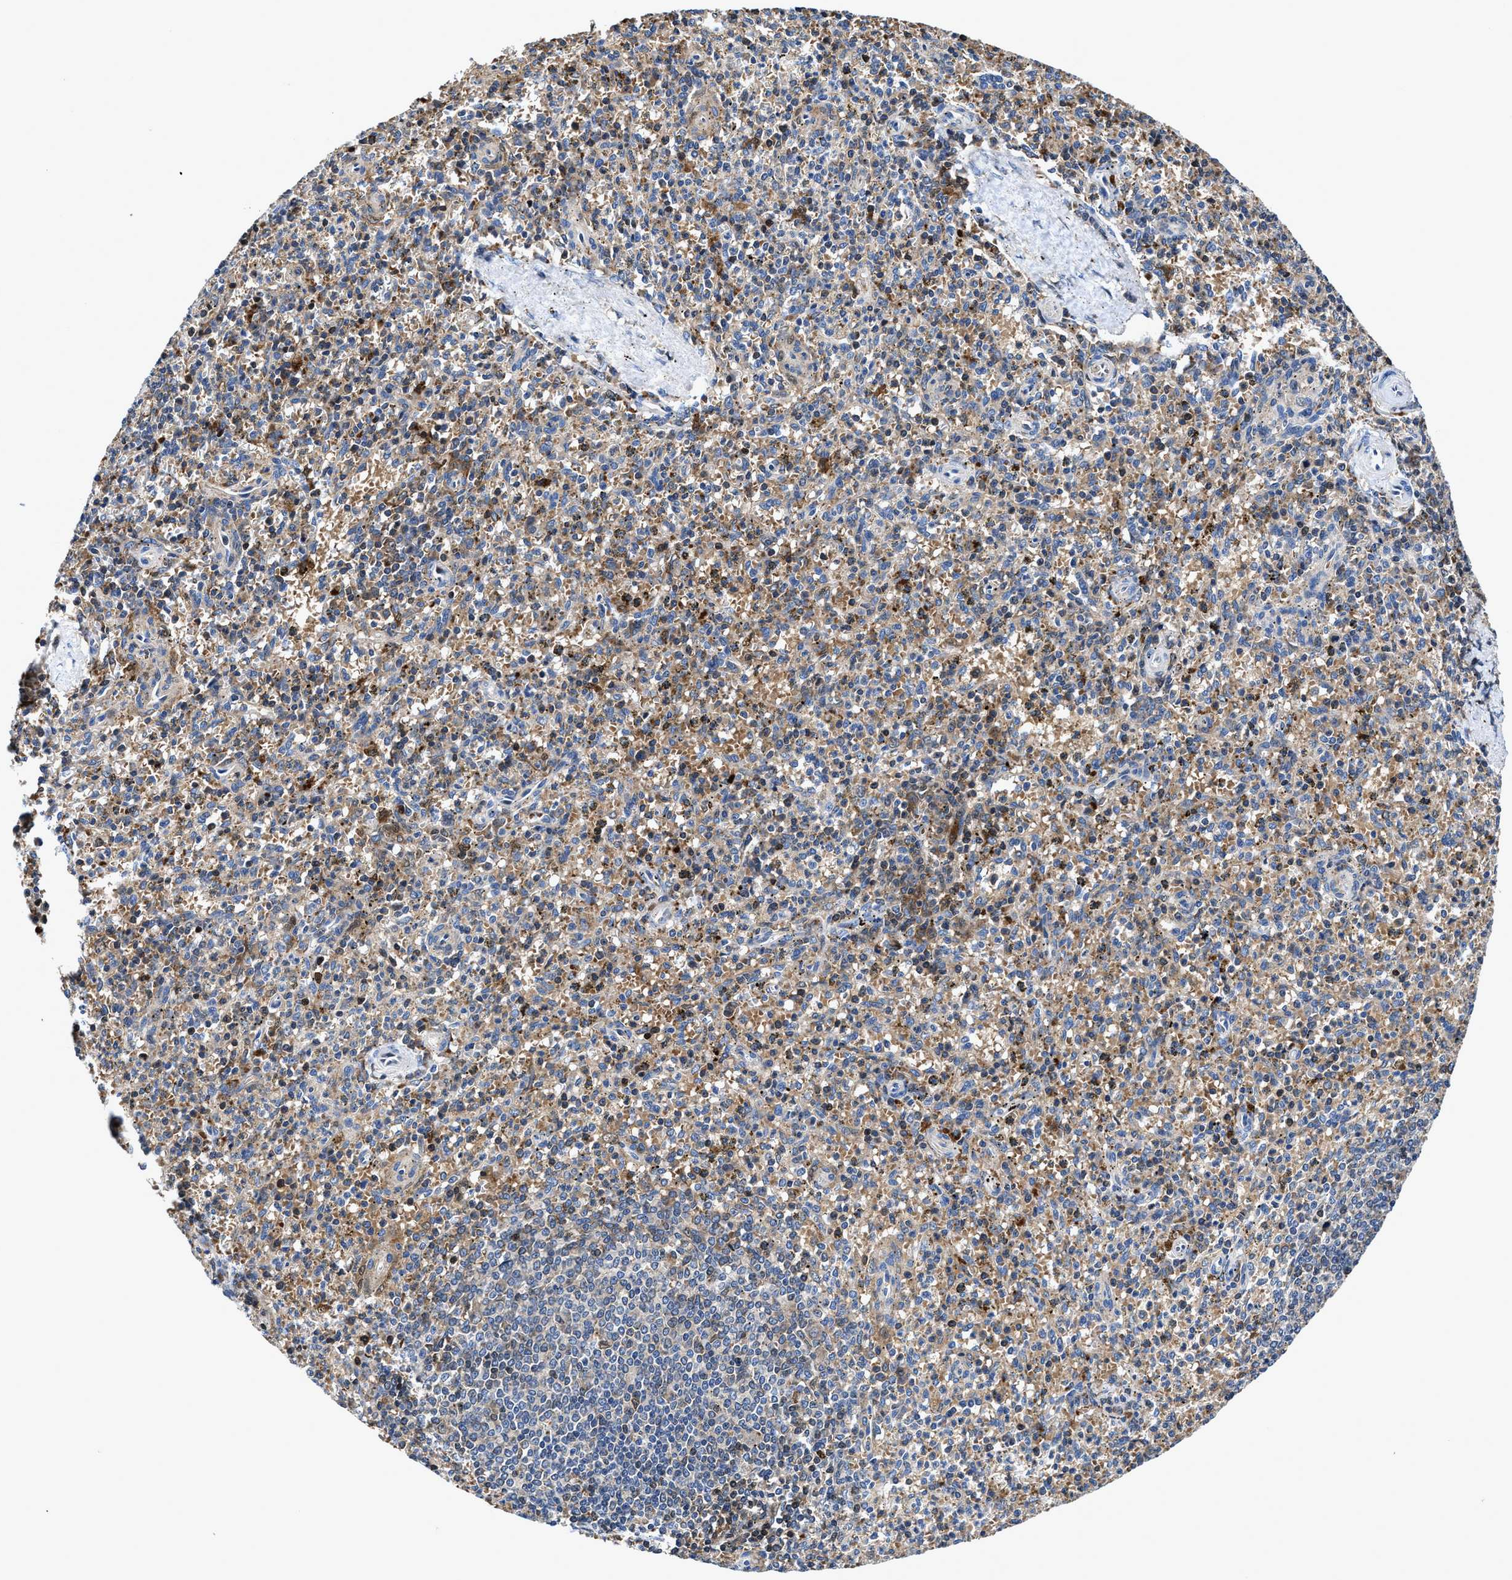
{"staining": {"intensity": "moderate", "quantity": "<25%", "location": "cytoplasmic/membranous,nuclear"}, "tissue": "spleen", "cell_type": "Cells in red pulp", "image_type": "normal", "snomed": [{"axis": "morphology", "description": "Normal tissue, NOS"}, {"axis": "topography", "description": "Spleen"}], "caption": "Benign spleen was stained to show a protein in brown. There is low levels of moderate cytoplasmic/membranous,nuclear staining in approximately <25% of cells in red pulp. (Brightfield microscopy of DAB IHC at high magnification).", "gene": "RGS10", "patient": {"sex": "male", "age": 72}}